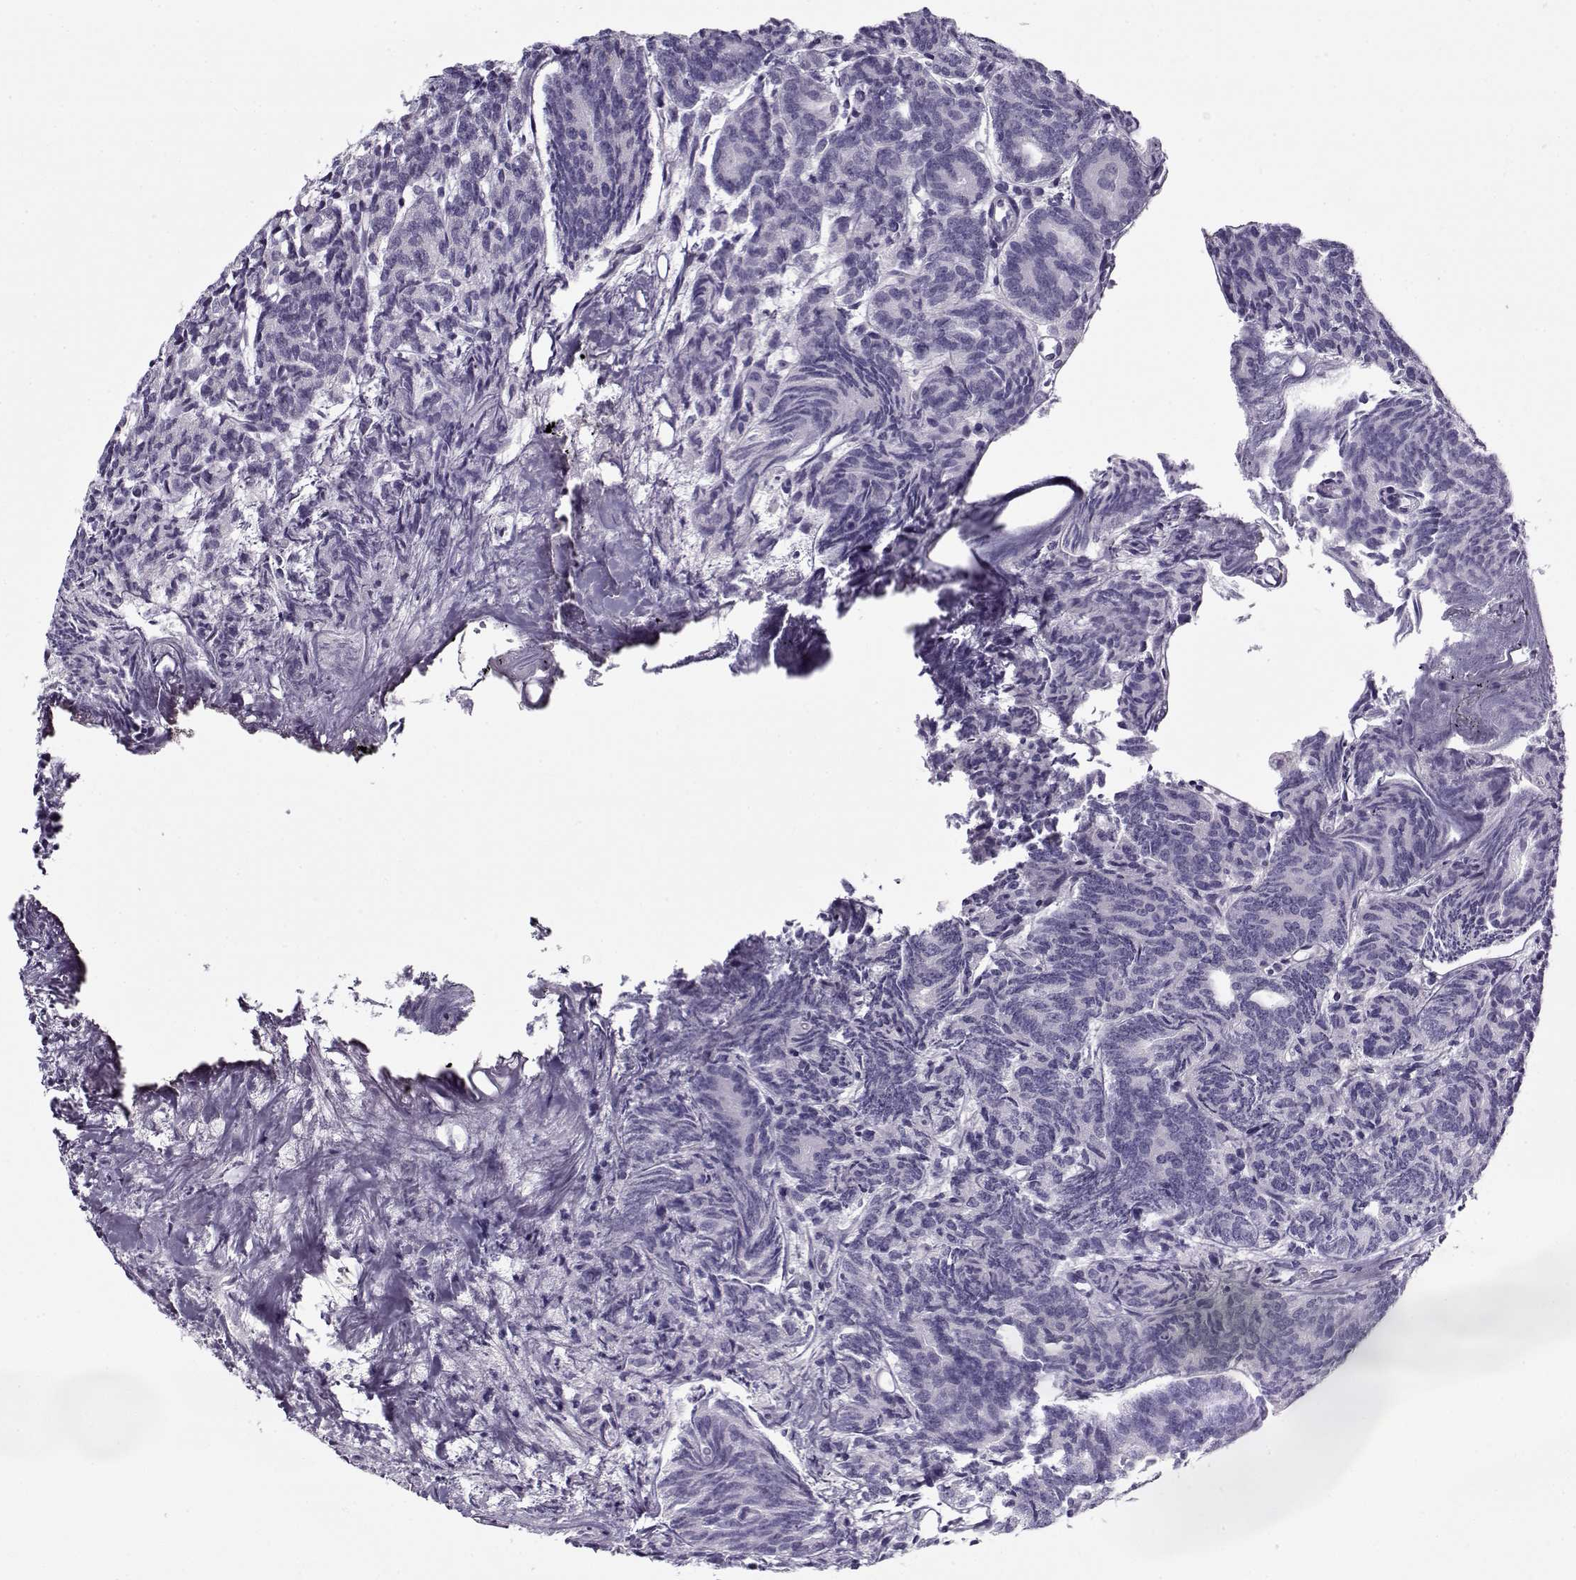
{"staining": {"intensity": "negative", "quantity": "none", "location": "none"}, "tissue": "prostate cancer", "cell_type": "Tumor cells", "image_type": "cancer", "snomed": [{"axis": "morphology", "description": "Adenocarcinoma, High grade"}, {"axis": "topography", "description": "Prostate"}], "caption": "An immunohistochemistry (IHC) photomicrograph of high-grade adenocarcinoma (prostate) is shown. There is no staining in tumor cells of high-grade adenocarcinoma (prostate).", "gene": "PP2D1", "patient": {"sex": "male", "age": 53}}